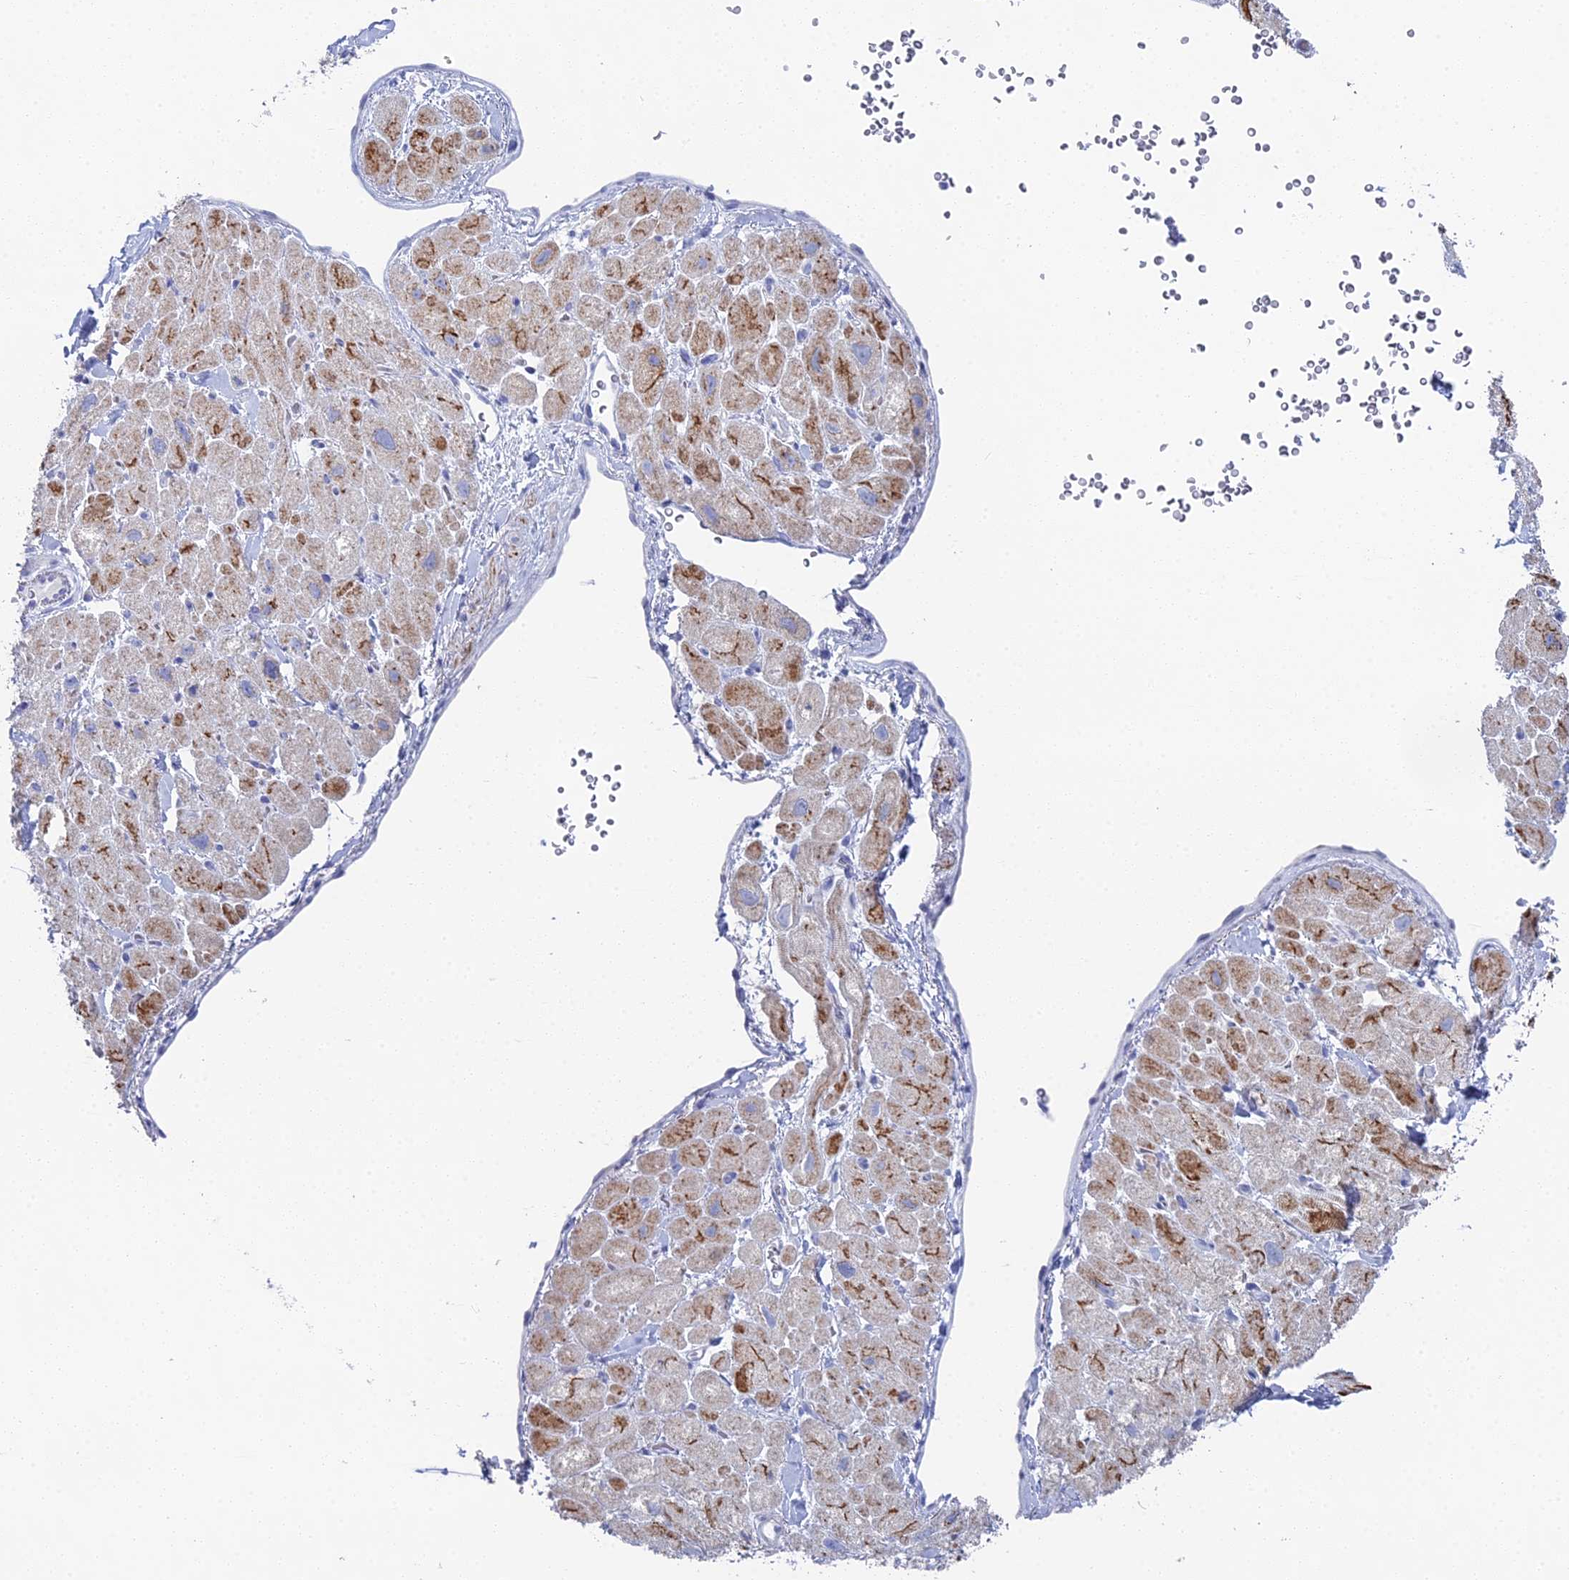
{"staining": {"intensity": "moderate", "quantity": "<25%", "location": "cytoplasmic/membranous"}, "tissue": "heart muscle", "cell_type": "Cardiomyocytes", "image_type": "normal", "snomed": [{"axis": "morphology", "description": "Normal tissue, NOS"}, {"axis": "topography", "description": "Heart"}], "caption": "IHC staining of benign heart muscle, which demonstrates low levels of moderate cytoplasmic/membranous staining in approximately <25% of cardiomyocytes indicating moderate cytoplasmic/membranous protein positivity. The staining was performed using DAB (brown) for protein detection and nuclei were counterstained in hematoxylin (blue).", "gene": "ALPP", "patient": {"sex": "male", "age": 65}}